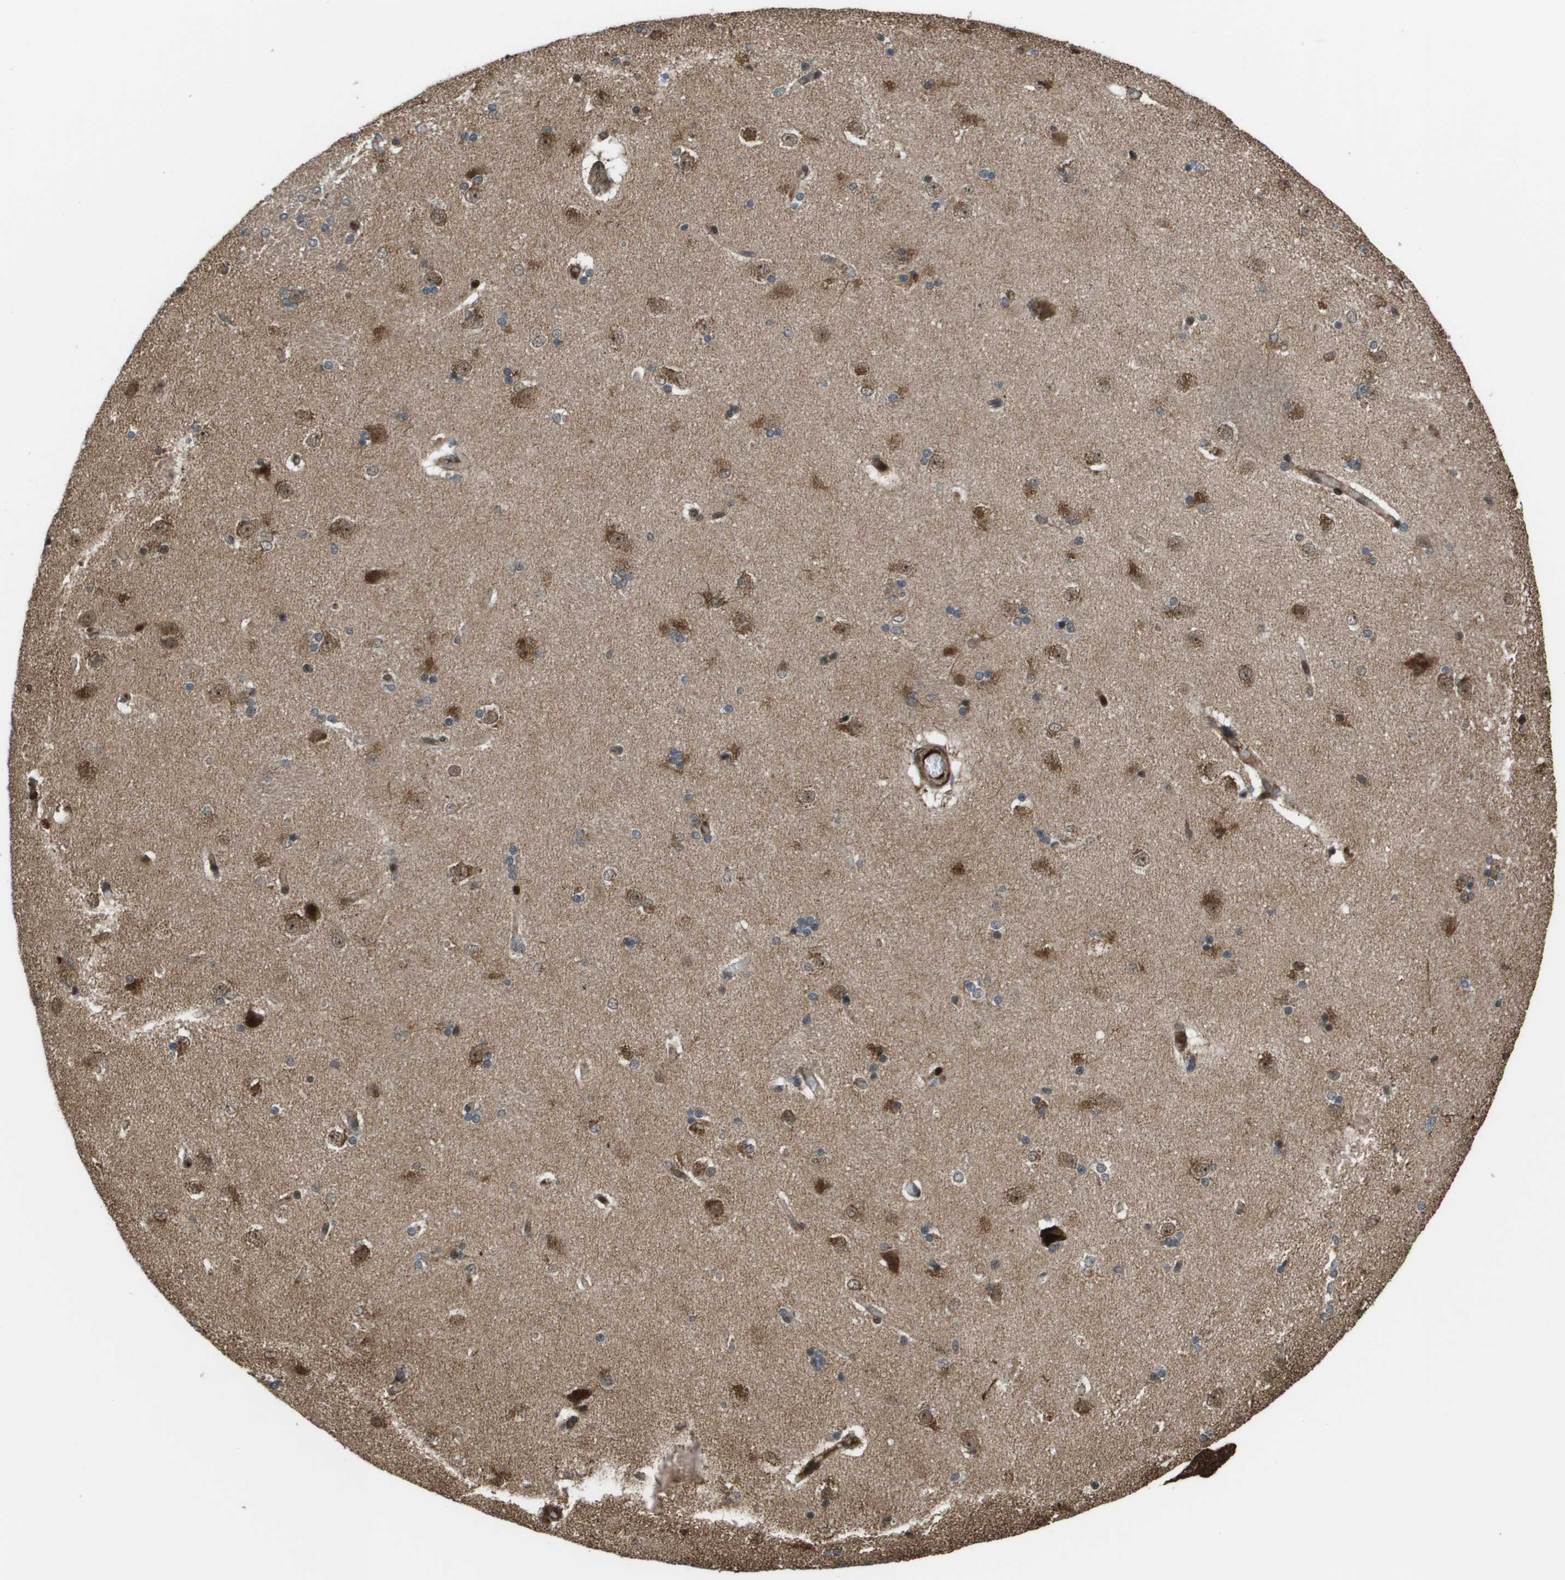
{"staining": {"intensity": "moderate", "quantity": "<25%", "location": "nuclear"}, "tissue": "caudate", "cell_type": "Glial cells", "image_type": "normal", "snomed": [{"axis": "morphology", "description": "Normal tissue, NOS"}, {"axis": "topography", "description": "Lateral ventricle wall"}], "caption": "A low amount of moderate nuclear positivity is identified in about <25% of glial cells in unremarkable caudate. Nuclei are stained in blue.", "gene": "AXIN2", "patient": {"sex": "female", "age": 19}}